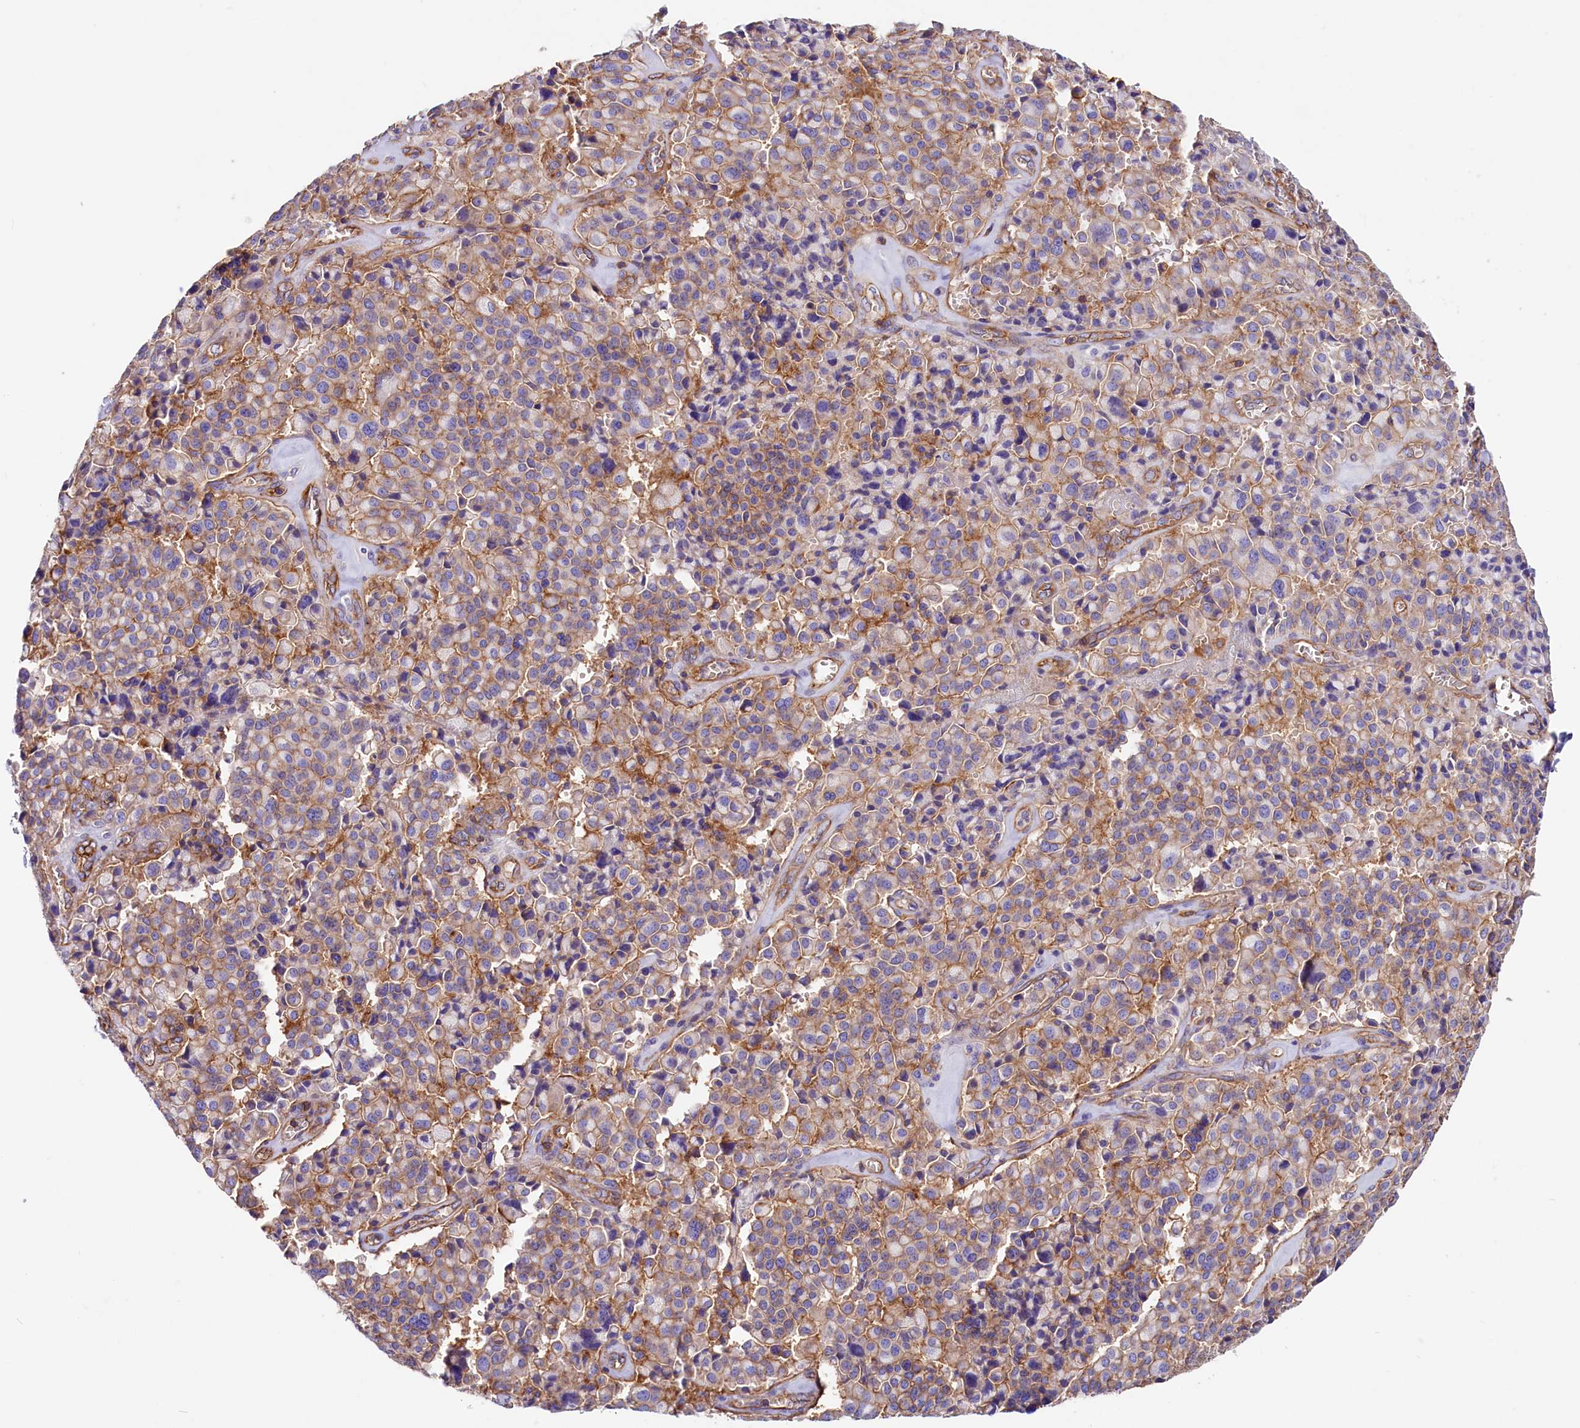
{"staining": {"intensity": "weak", "quantity": "25%-75%", "location": "cytoplasmic/membranous"}, "tissue": "pancreatic cancer", "cell_type": "Tumor cells", "image_type": "cancer", "snomed": [{"axis": "morphology", "description": "Adenocarcinoma, NOS"}, {"axis": "topography", "description": "Pancreas"}], "caption": "Tumor cells display low levels of weak cytoplasmic/membranous positivity in approximately 25%-75% of cells in human adenocarcinoma (pancreatic). Nuclei are stained in blue.", "gene": "ATP2B4", "patient": {"sex": "male", "age": 65}}